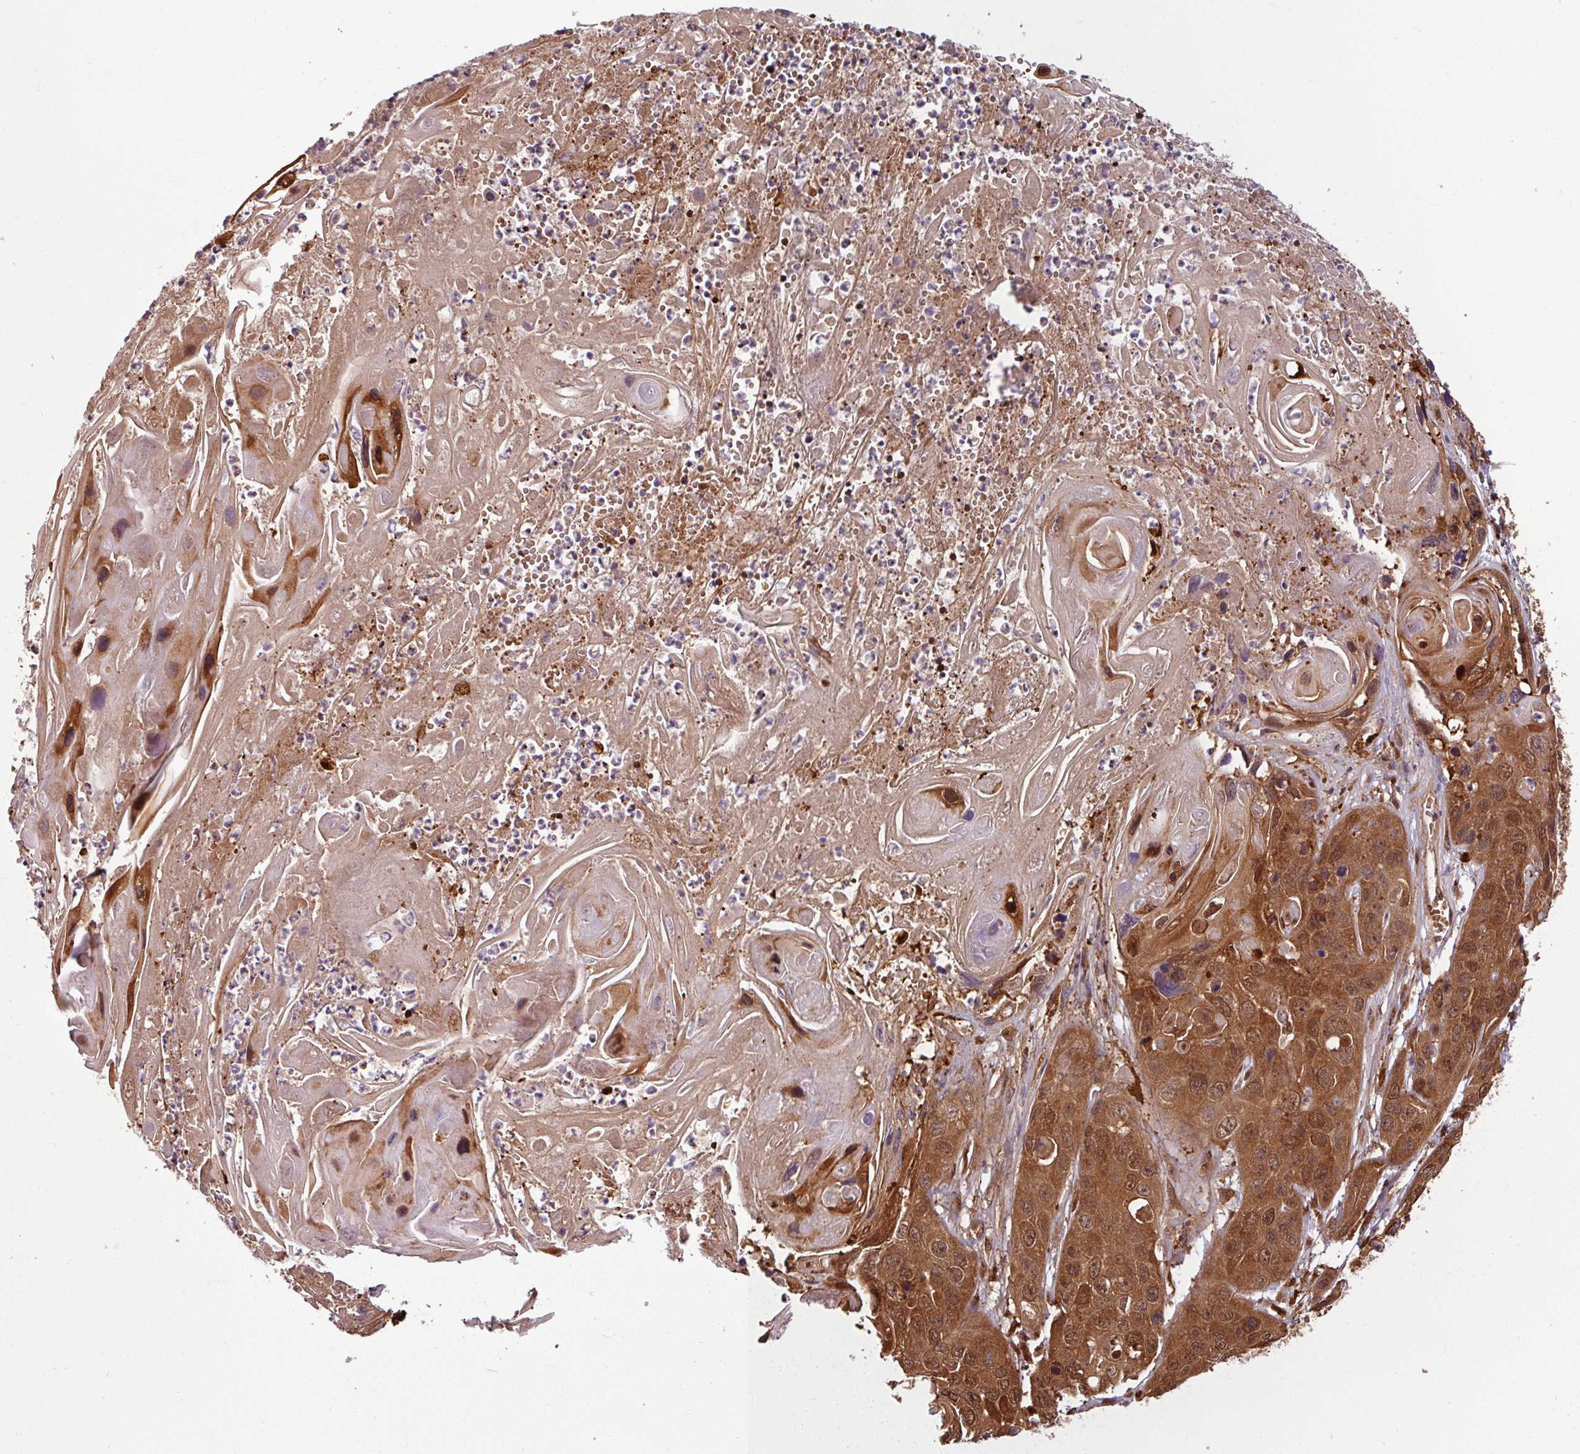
{"staining": {"intensity": "moderate", "quantity": ">75%", "location": "cytoplasmic/membranous,nuclear"}, "tissue": "skin cancer", "cell_type": "Tumor cells", "image_type": "cancer", "snomed": [{"axis": "morphology", "description": "Squamous cell carcinoma, NOS"}, {"axis": "topography", "description": "Skin"}], "caption": "Tumor cells show moderate cytoplasmic/membranous and nuclear positivity in approximately >75% of cells in skin cancer.", "gene": "KCTD11", "patient": {"sex": "male", "age": 55}}